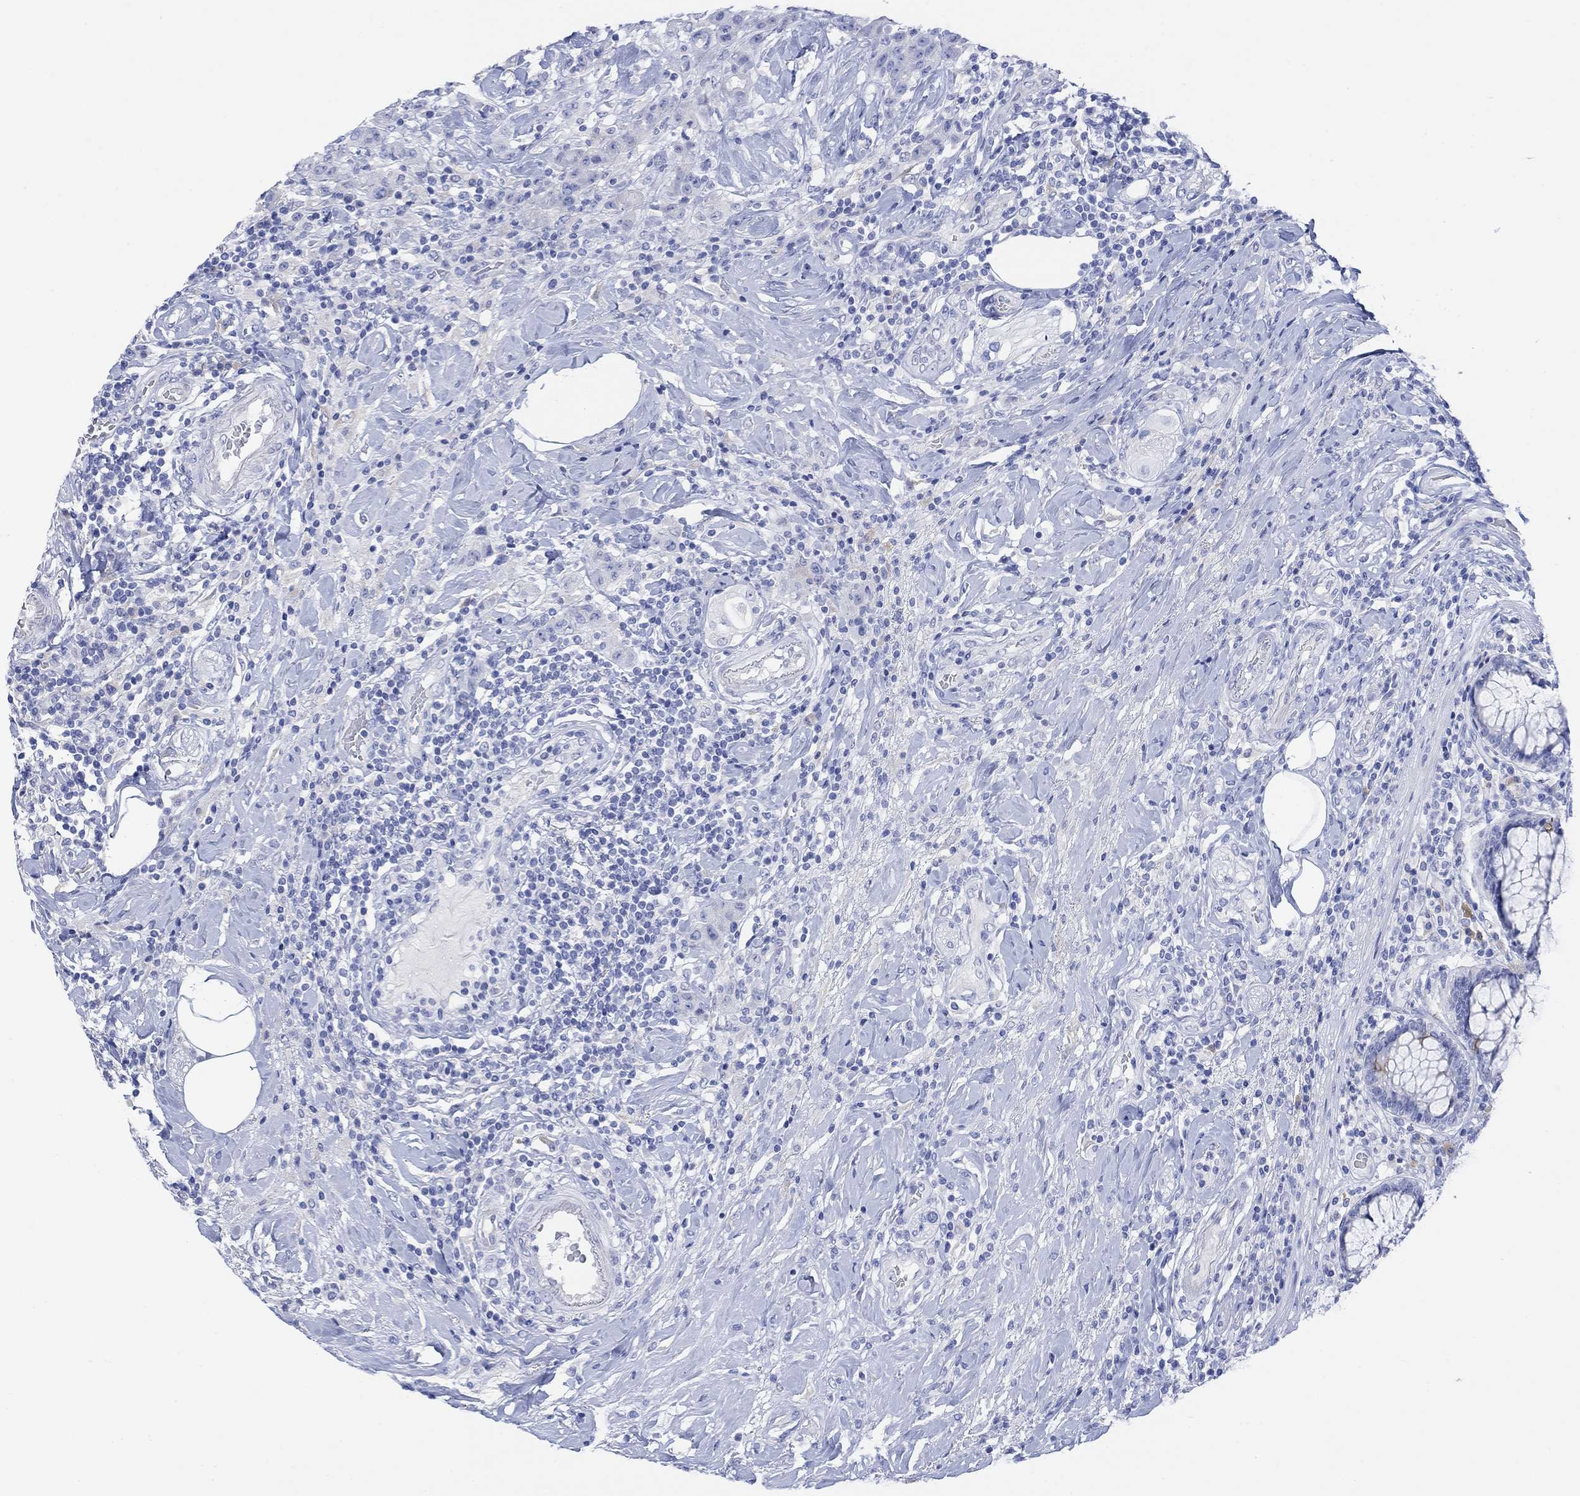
{"staining": {"intensity": "negative", "quantity": "none", "location": "none"}, "tissue": "colorectal cancer", "cell_type": "Tumor cells", "image_type": "cancer", "snomed": [{"axis": "morphology", "description": "Adenocarcinoma, NOS"}, {"axis": "topography", "description": "Colon"}], "caption": "This is an immunohistochemistry micrograph of human colorectal cancer. There is no positivity in tumor cells.", "gene": "GNG13", "patient": {"sex": "female", "age": 69}}